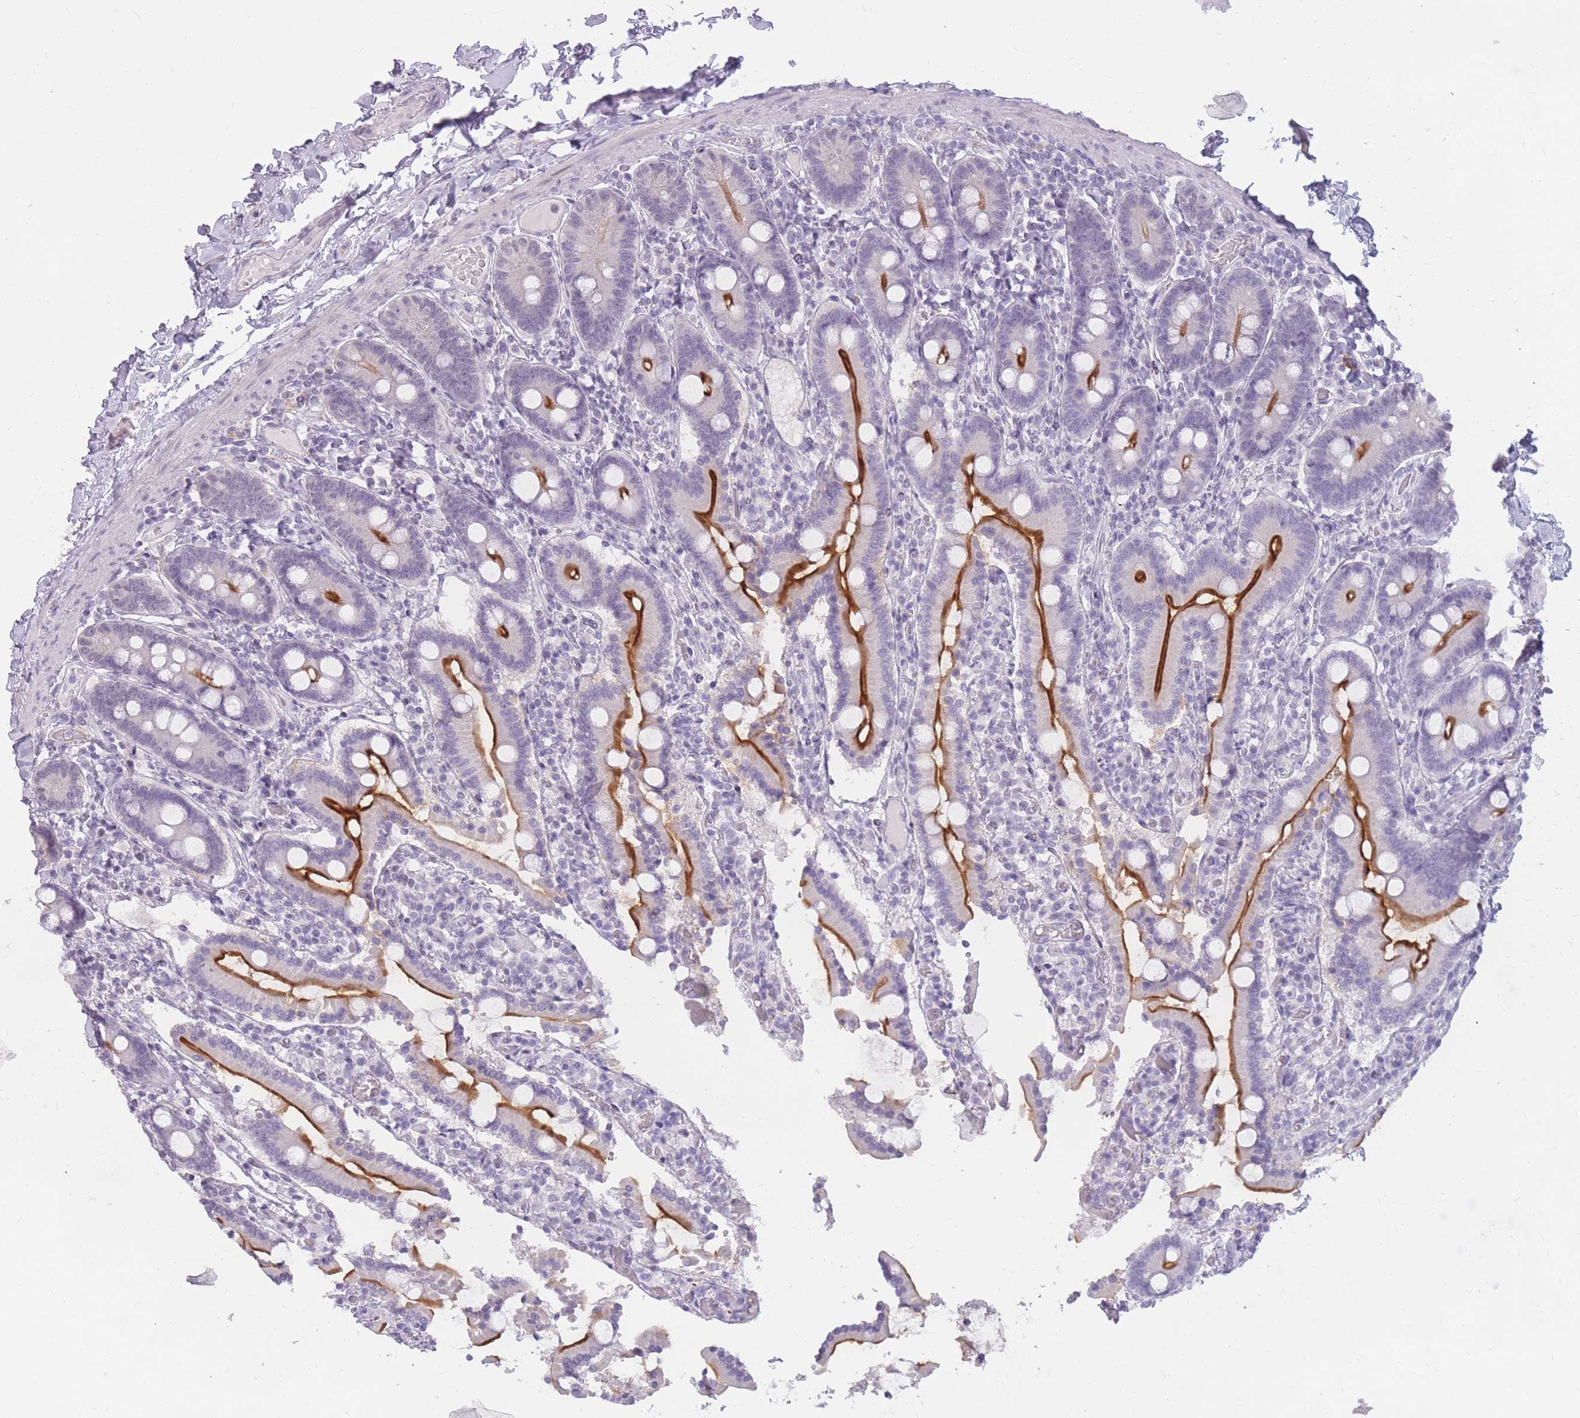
{"staining": {"intensity": "strong", "quantity": "25%-75%", "location": "cytoplasmic/membranous"}, "tissue": "duodenum", "cell_type": "Glandular cells", "image_type": "normal", "snomed": [{"axis": "morphology", "description": "Normal tissue, NOS"}, {"axis": "topography", "description": "Duodenum"}], "caption": "The immunohistochemical stain highlights strong cytoplasmic/membranous staining in glandular cells of benign duodenum. Nuclei are stained in blue.", "gene": "POM121C", "patient": {"sex": "male", "age": 55}}